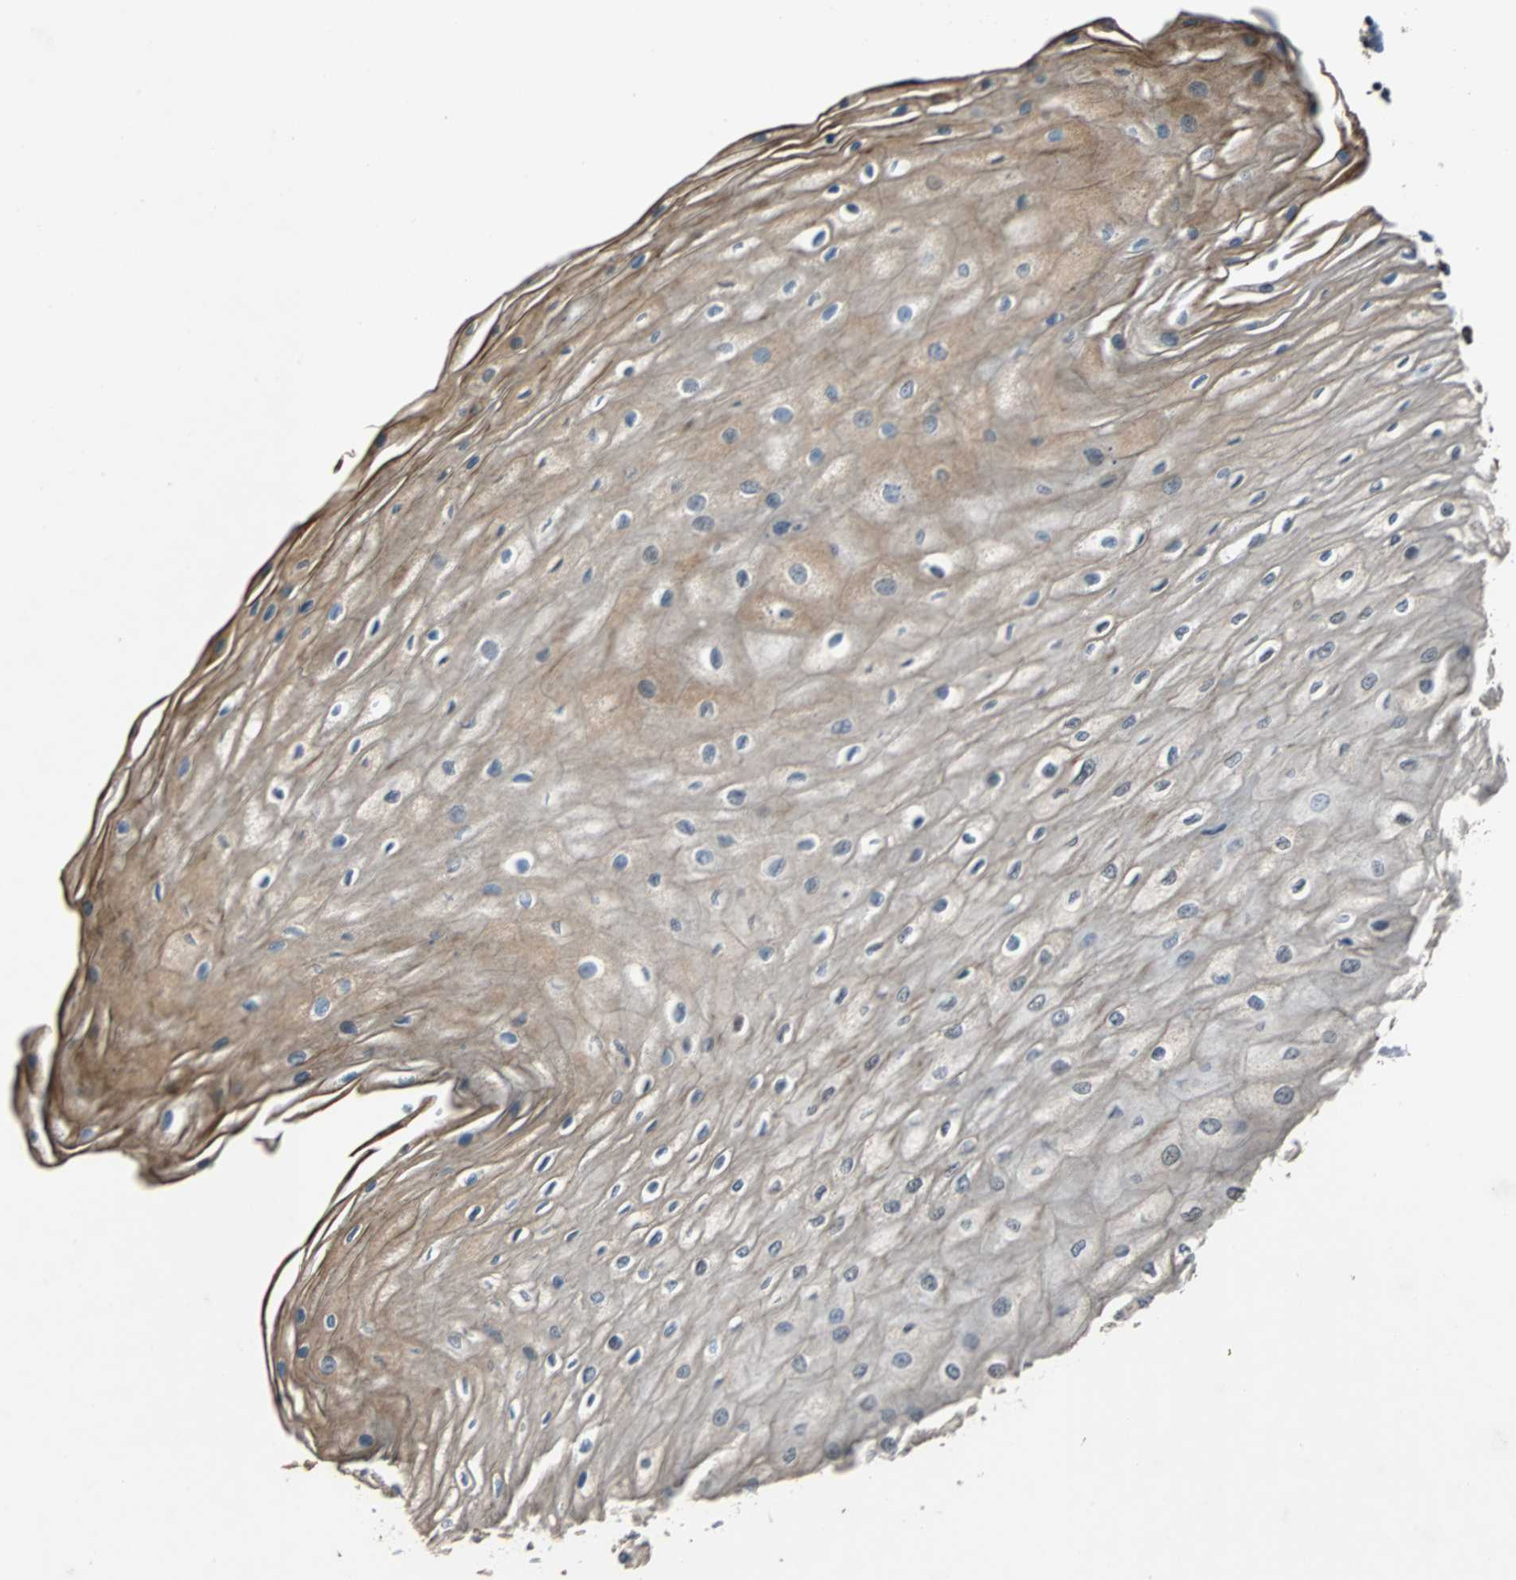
{"staining": {"intensity": "weak", "quantity": "<25%", "location": "cytoplasmic/membranous"}, "tissue": "esophagus", "cell_type": "Squamous epithelial cells", "image_type": "normal", "snomed": [{"axis": "morphology", "description": "Normal tissue, NOS"}, {"axis": "morphology", "description": "Squamous cell carcinoma, NOS"}, {"axis": "topography", "description": "Esophagus"}], "caption": "The image demonstrates no staining of squamous epithelial cells in normal esophagus.", "gene": "USP28", "patient": {"sex": "male", "age": 65}}